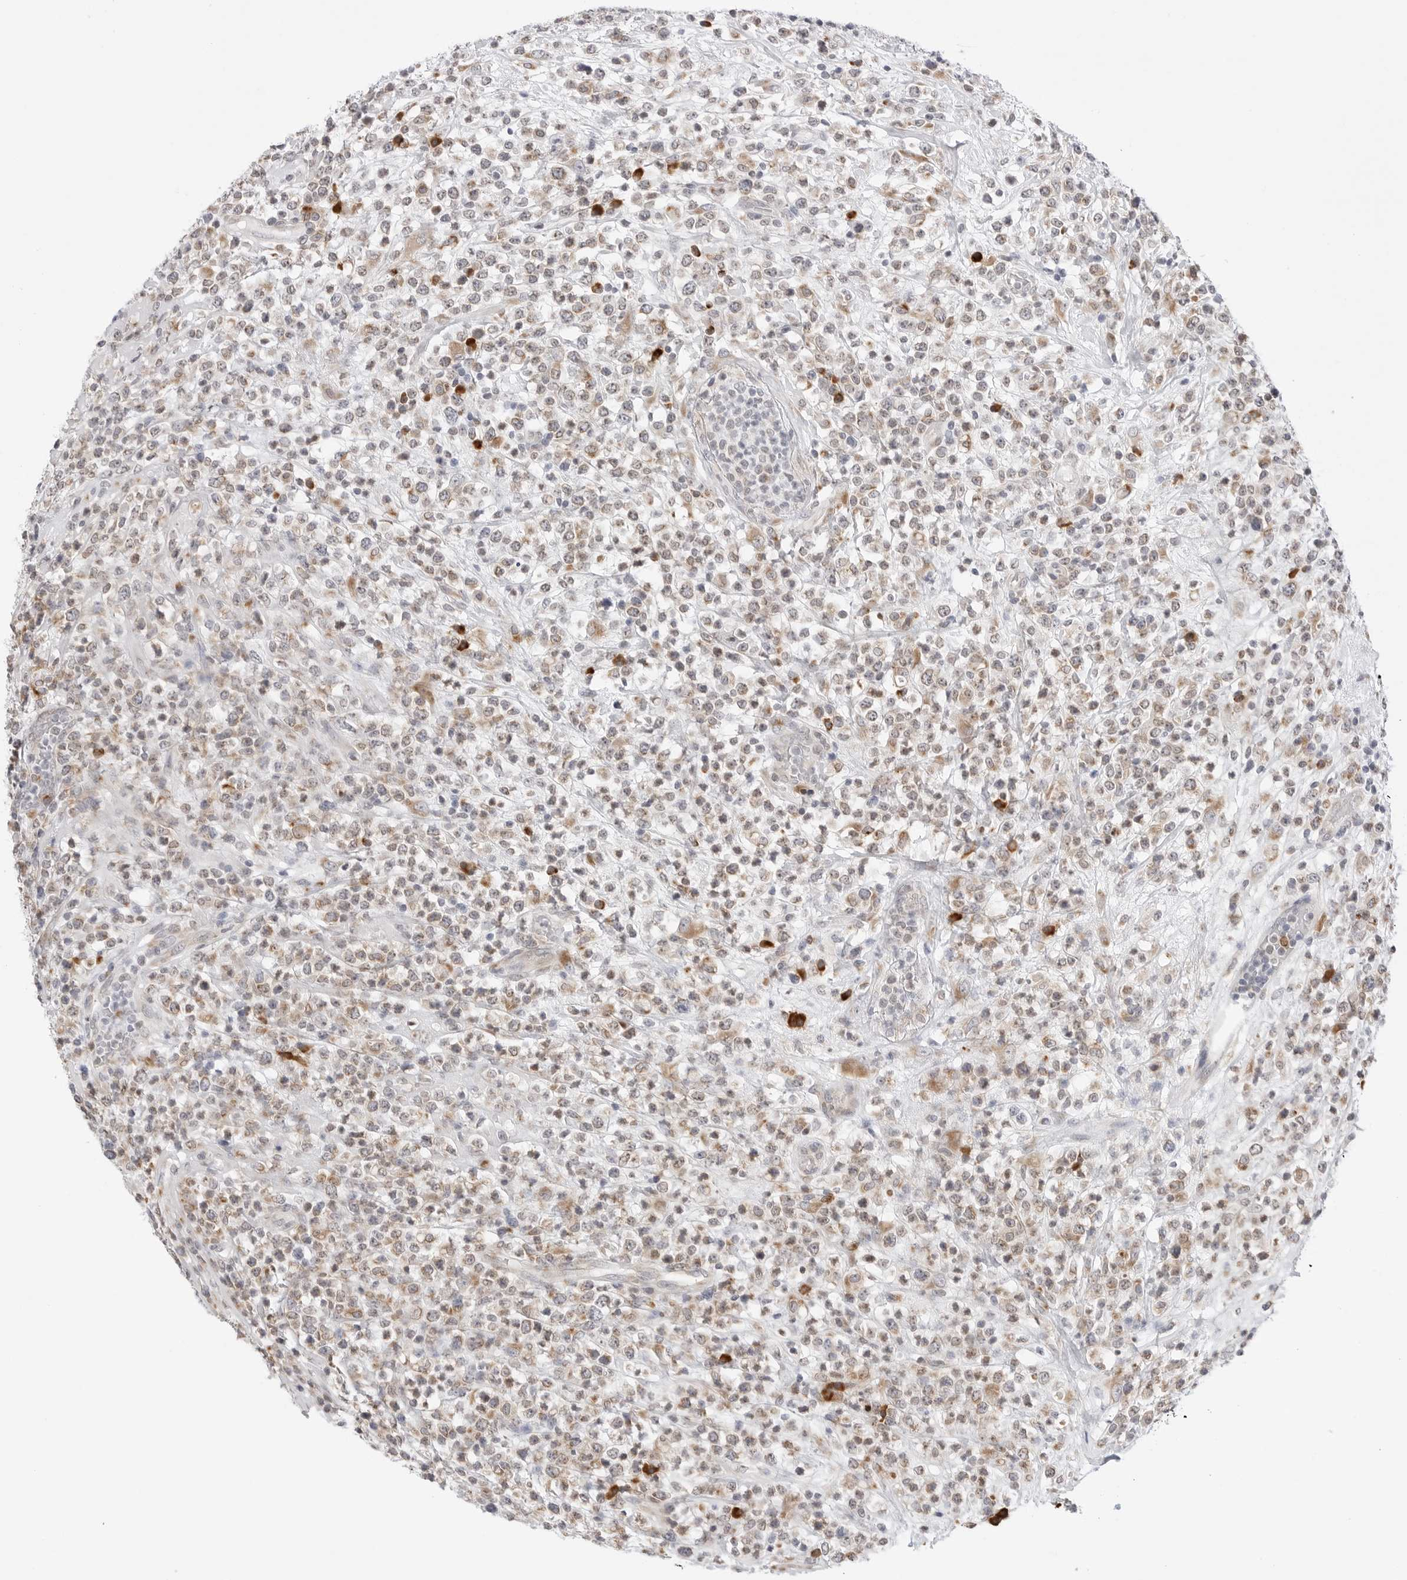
{"staining": {"intensity": "weak", "quantity": "25%-75%", "location": "cytoplasmic/membranous"}, "tissue": "lymphoma", "cell_type": "Tumor cells", "image_type": "cancer", "snomed": [{"axis": "morphology", "description": "Malignant lymphoma, non-Hodgkin's type, High grade"}, {"axis": "topography", "description": "Colon"}], "caption": "Human malignant lymphoma, non-Hodgkin's type (high-grade) stained with a protein marker exhibits weak staining in tumor cells.", "gene": "RPN1", "patient": {"sex": "female", "age": 53}}